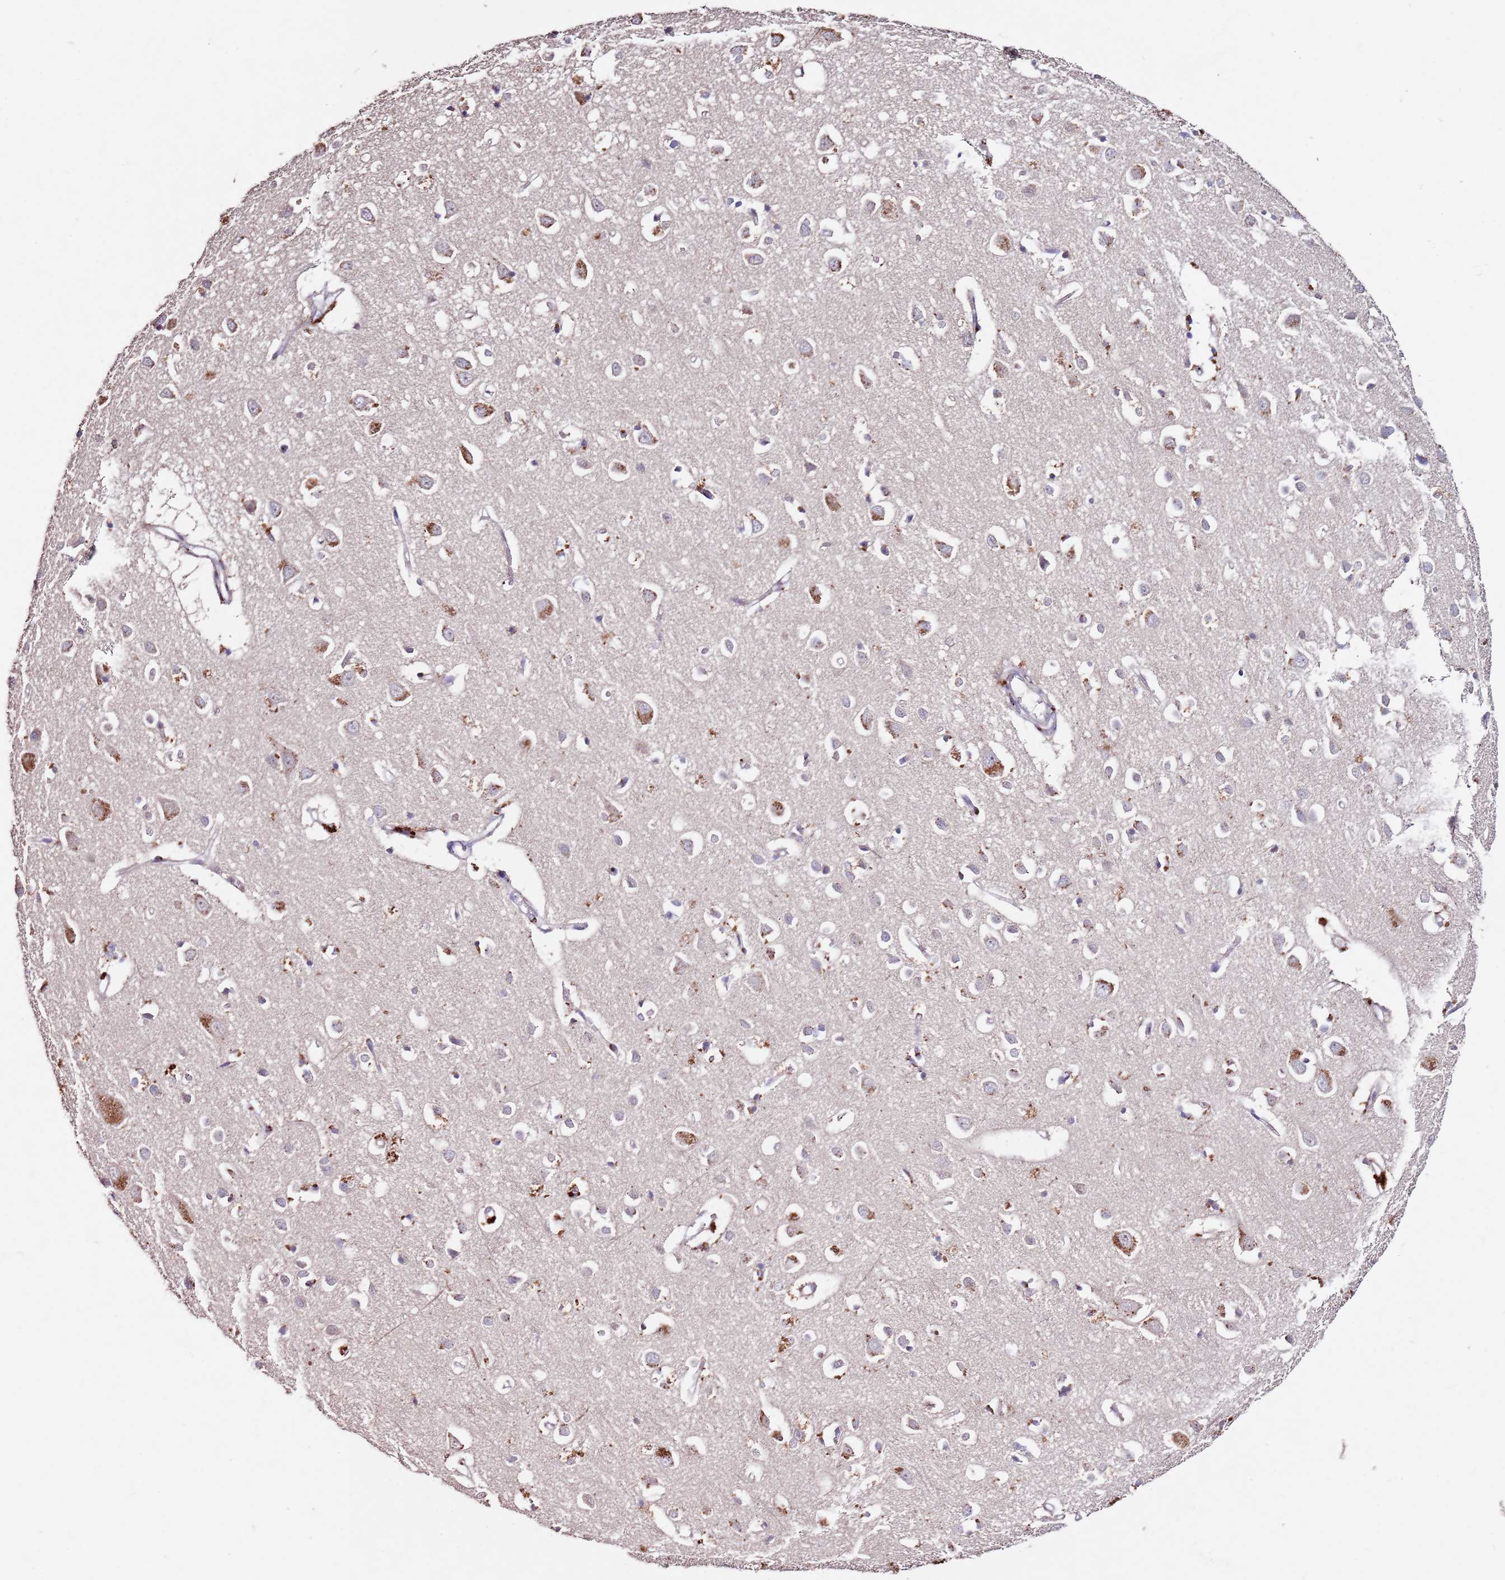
{"staining": {"intensity": "weak", "quantity": ">75%", "location": "cytoplasmic/membranous"}, "tissue": "cerebral cortex", "cell_type": "Endothelial cells", "image_type": "normal", "snomed": [{"axis": "morphology", "description": "Normal tissue, NOS"}, {"axis": "topography", "description": "Cerebral cortex"}], "caption": "The micrograph demonstrates a brown stain indicating the presence of a protein in the cytoplasmic/membranous of endothelial cells in cerebral cortex.", "gene": "NRDE2", "patient": {"sex": "female", "age": 64}}